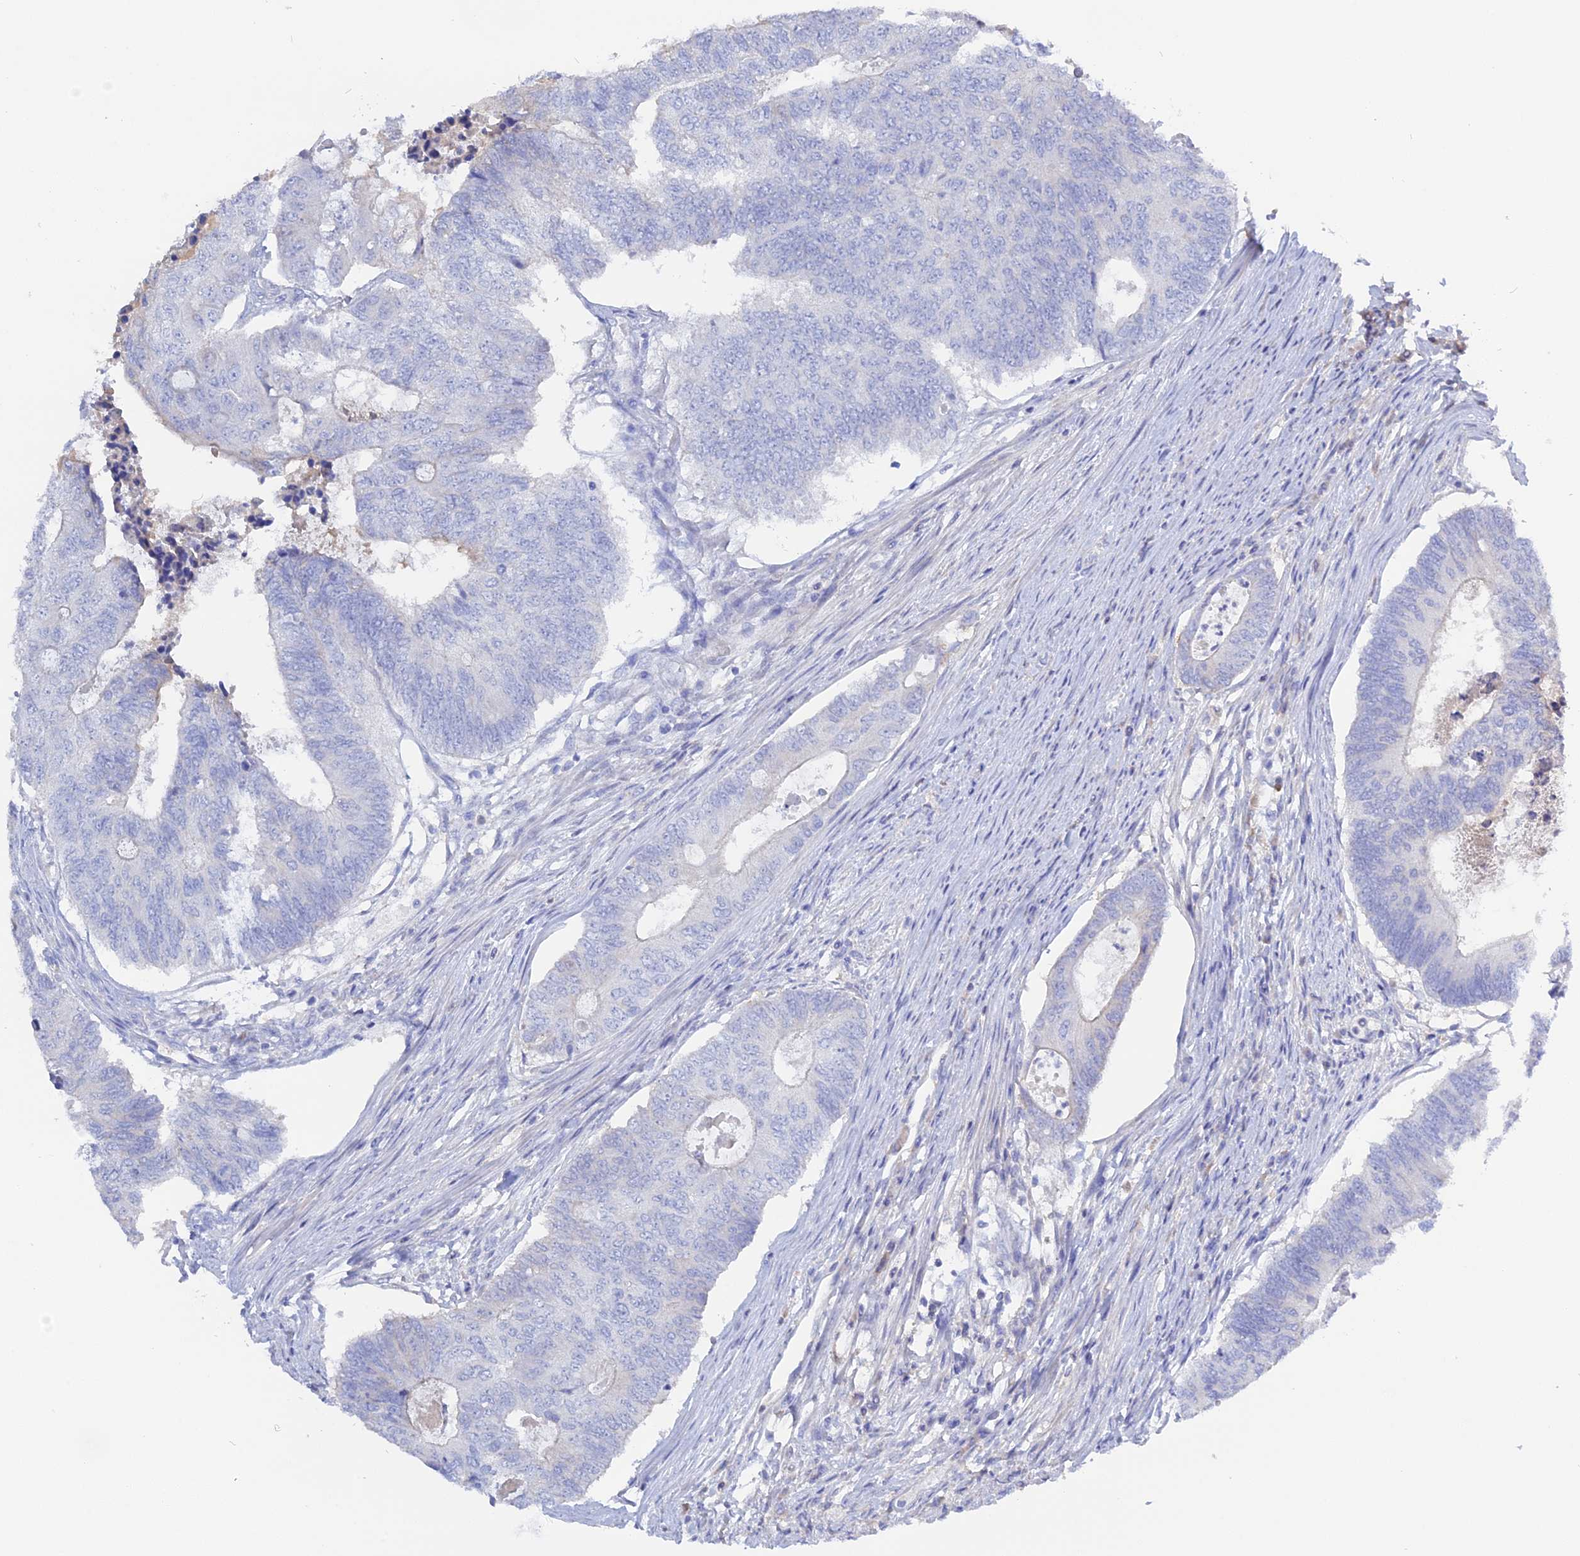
{"staining": {"intensity": "negative", "quantity": "none", "location": "none"}, "tissue": "colorectal cancer", "cell_type": "Tumor cells", "image_type": "cancer", "snomed": [{"axis": "morphology", "description": "Adenocarcinoma, NOS"}, {"axis": "topography", "description": "Colon"}], "caption": "This is an immunohistochemistry micrograph of adenocarcinoma (colorectal). There is no staining in tumor cells.", "gene": "ADGRA1", "patient": {"sex": "female", "age": 67}}